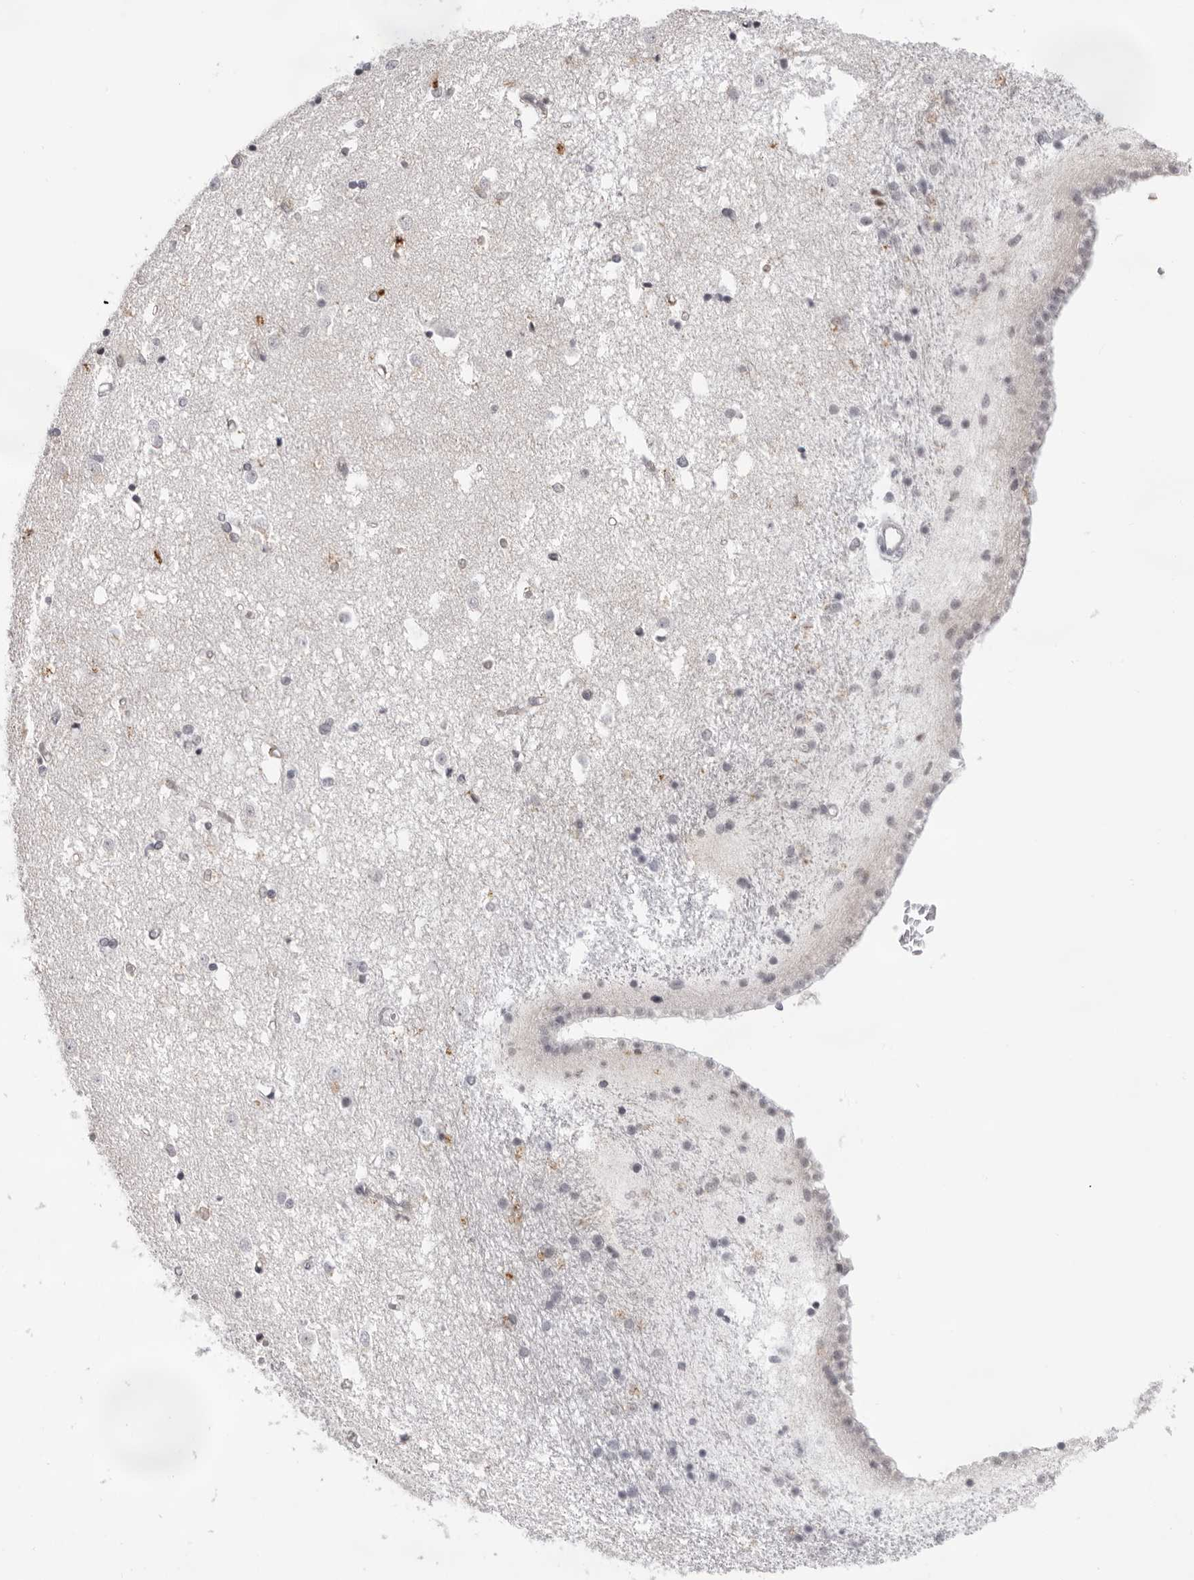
{"staining": {"intensity": "weak", "quantity": "<25%", "location": "cytoplasmic/membranous"}, "tissue": "caudate", "cell_type": "Glial cells", "image_type": "normal", "snomed": [{"axis": "morphology", "description": "Normal tissue, NOS"}, {"axis": "topography", "description": "Lateral ventricle wall"}], "caption": "Micrograph shows no protein positivity in glial cells of unremarkable caudate.", "gene": "ACP6", "patient": {"sex": "male", "age": 45}}